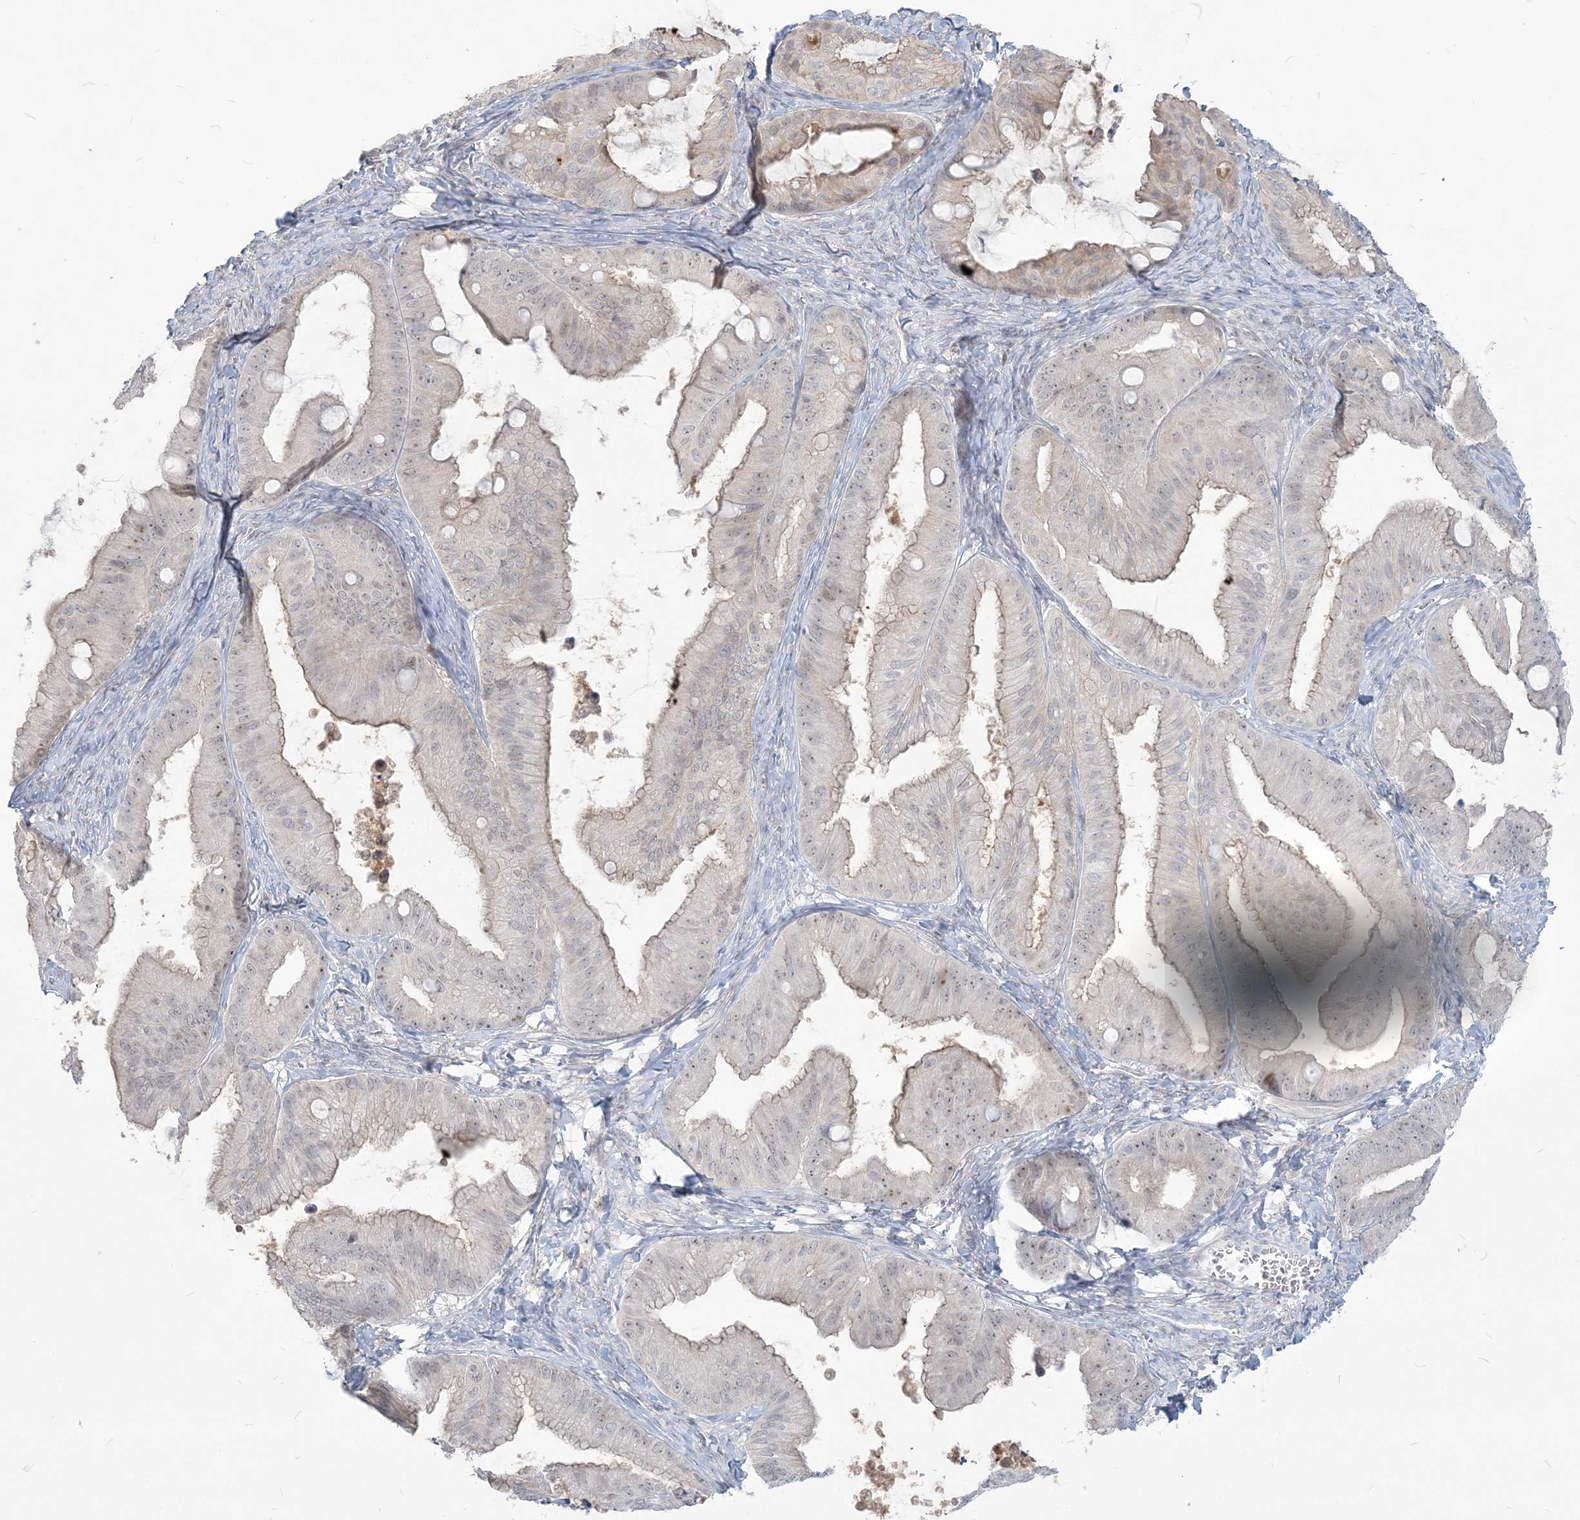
{"staining": {"intensity": "weak", "quantity": "25%-75%", "location": "nuclear"}, "tissue": "ovarian cancer", "cell_type": "Tumor cells", "image_type": "cancer", "snomed": [{"axis": "morphology", "description": "Cystadenocarcinoma, mucinous, NOS"}, {"axis": "topography", "description": "Ovary"}], "caption": "Protein staining demonstrates weak nuclear staining in approximately 25%-75% of tumor cells in ovarian mucinous cystadenocarcinoma.", "gene": "SDAD1", "patient": {"sex": "female", "age": 71}}